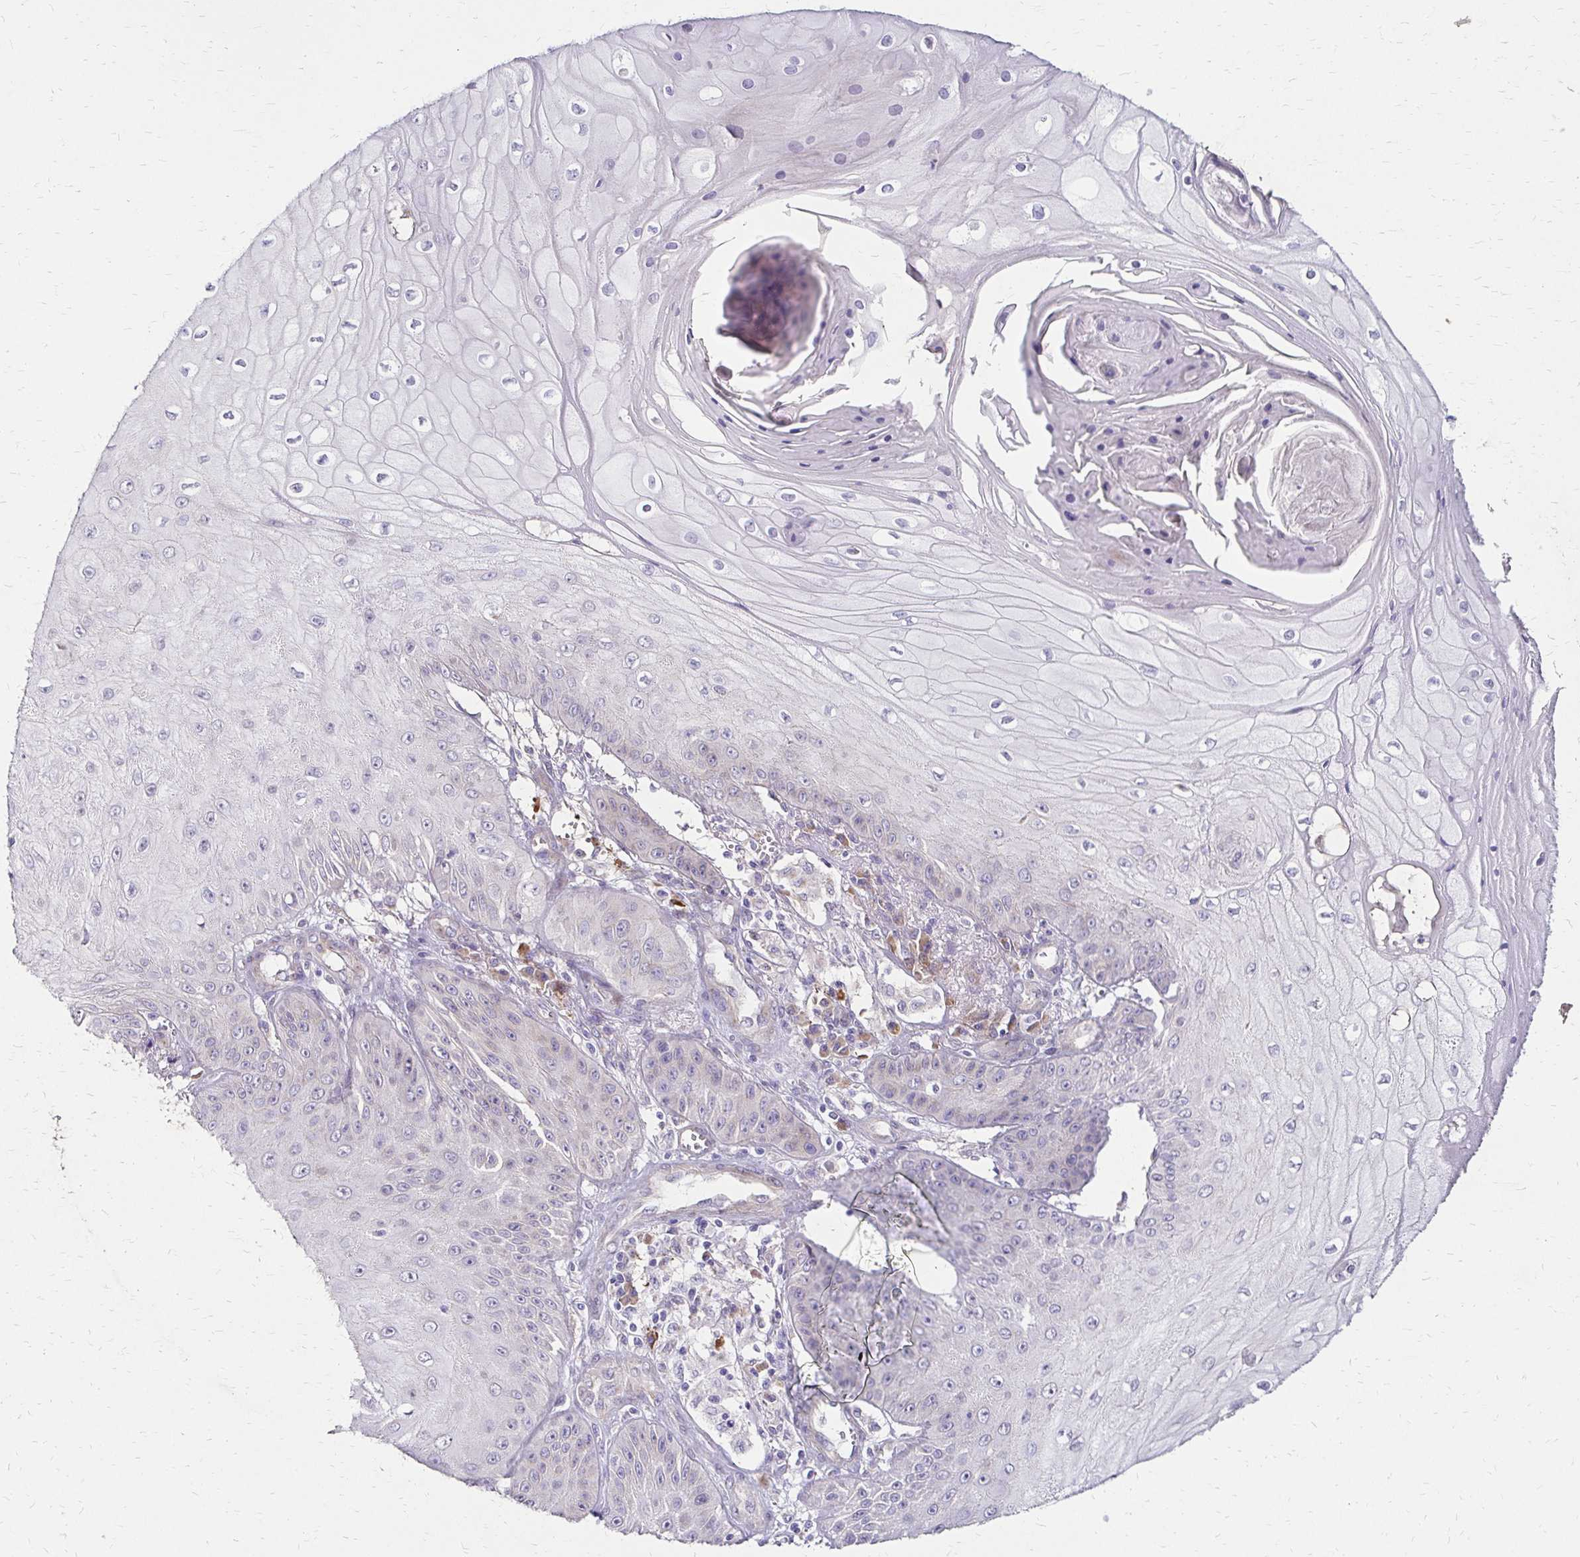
{"staining": {"intensity": "negative", "quantity": "none", "location": "none"}, "tissue": "skin cancer", "cell_type": "Tumor cells", "image_type": "cancer", "snomed": [{"axis": "morphology", "description": "Squamous cell carcinoma, NOS"}, {"axis": "topography", "description": "Skin"}], "caption": "This photomicrograph is of skin cancer stained with immunohistochemistry (IHC) to label a protein in brown with the nuclei are counter-stained blue. There is no expression in tumor cells.", "gene": "PRIMA1", "patient": {"sex": "male", "age": 70}}